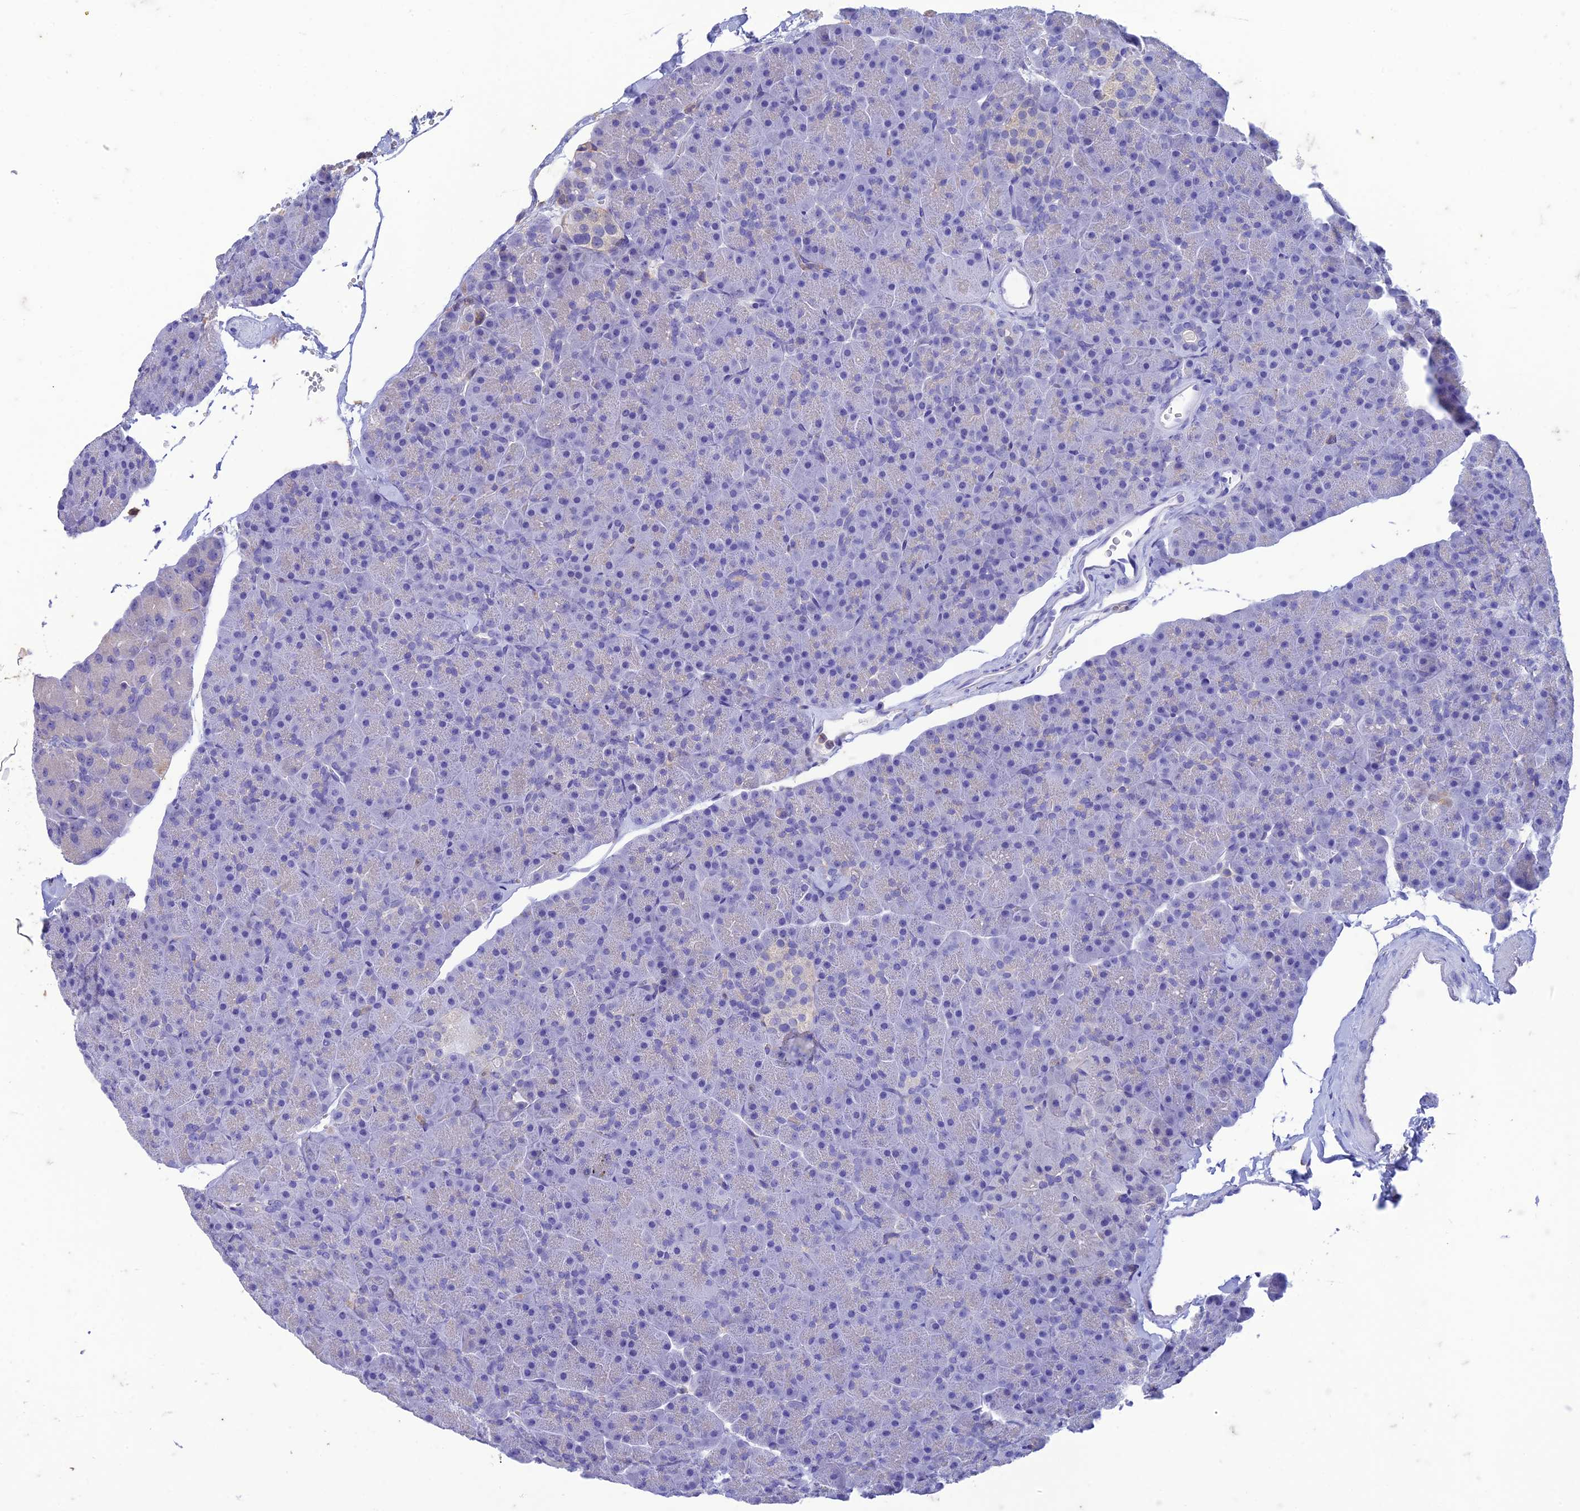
{"staining": {"intensity": "moderate", "quantity": "<25%", "location": "cytoplasmic/membranous,nuclear"}, "tissue": "pancreas", "cell_type": "Exocrine glandular cells", "image_type": "normal", "snomed": [{"axis": "morphology", "description": "Normal tissue, NOS"}, {"axis": "topography", "description": "Pancreas"}], "caption": "Exocrine glandular cells show low levels of moderate cytoplasmic/membranous,nuclear positivity in approximately <25% of cells in benign pancreas. Using DAB (3,3'-diaminobenzidine) (brown) and hematoxylin (blue) stains, captured at high magnification using brightfield microscopy.", "gene": "FGF7", "patient": {"sex": "male", "age": 36}}